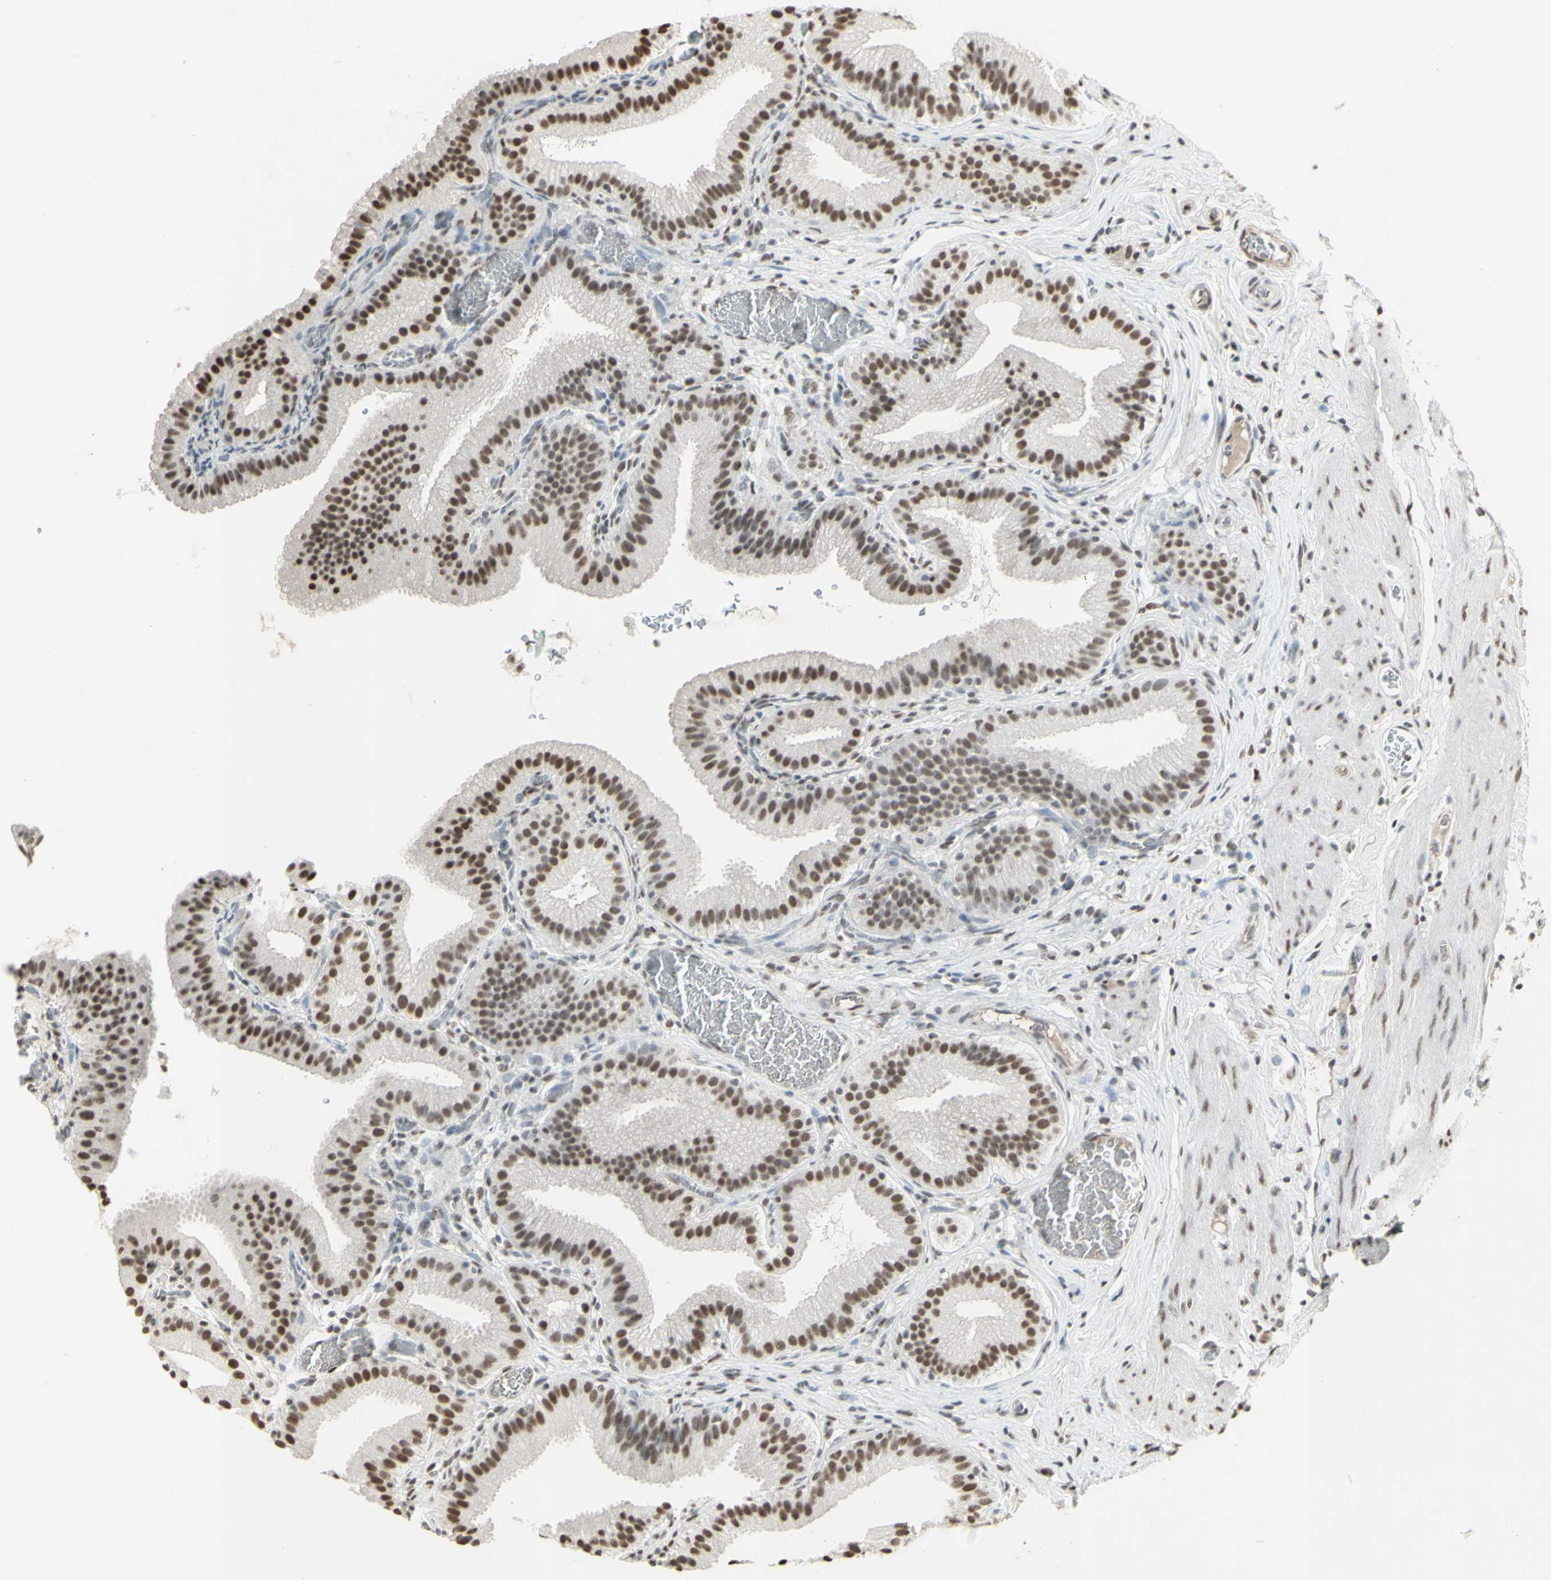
{"staining": {"intensity": "strong", "quantity": ">75%", "location": "nuclear"}, "tissue": "gallbladder", "cell_type": "Glandular cells", "image_type": "normal", "snomed": [{"axis": "morphology", "description": "Normal tissue, NOS"}, {"axis": "topography", "description": "Gallbladder"}], "caption": "A brown stain shows strong nuclear positivity of a protein in glandular cells of benign gallbladder. Nuclei are stained in blue.", "gene": "TRIM28", "patient": {"sex": "male", "age": 54}}